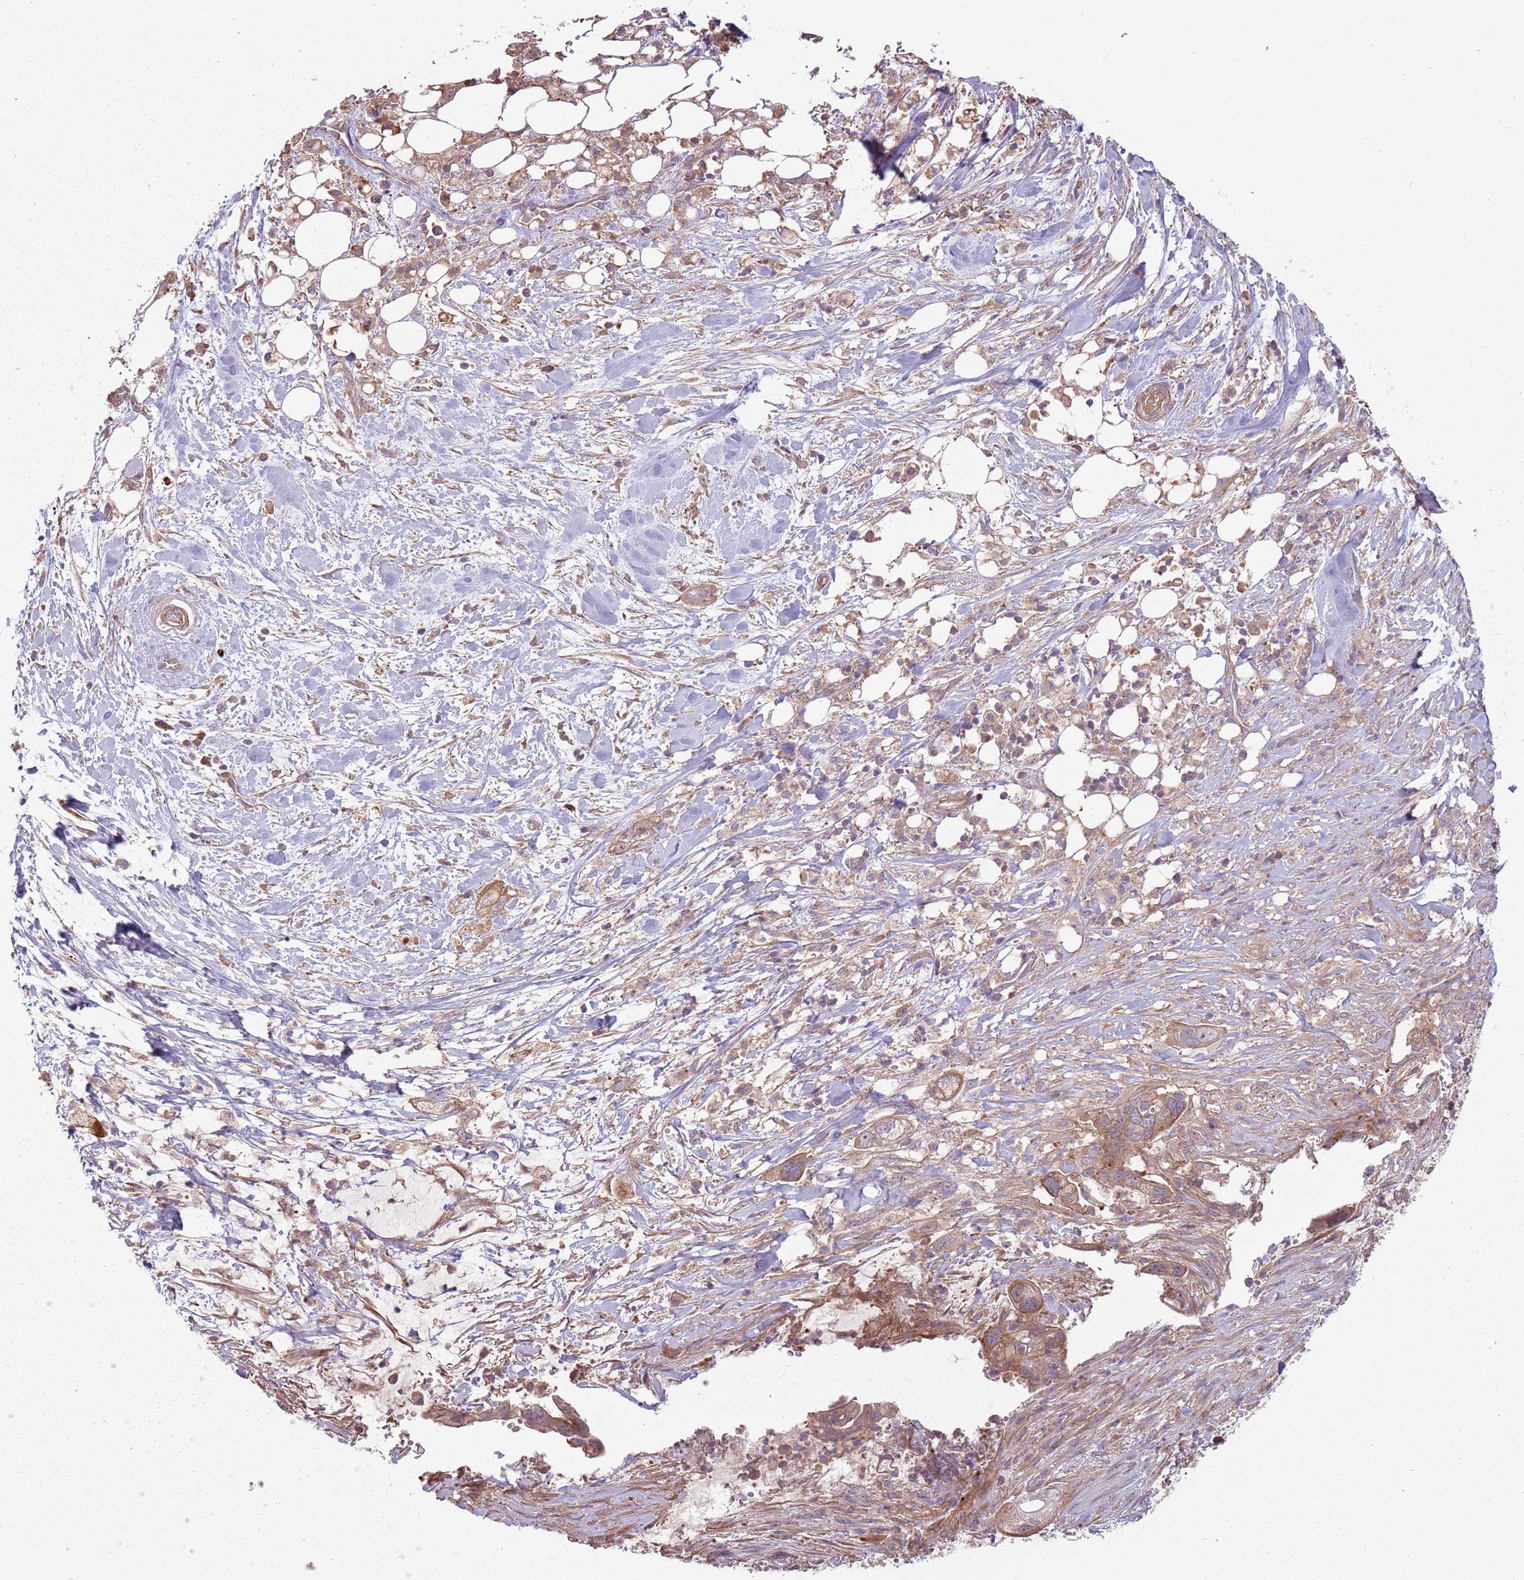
{"staining": {"intensity": "moderate", "quantity": ">75%", "location": "cytoplasmic/membranous"}, "tissue": "pancreatic cancer", "cell_type": "Tumor cells", "image_type": "cancer", "snomed": [{"axis": "morphology", "description": "Adenocarcinoma, NOS"}, {"axis": "topography", "description": "Pancreas"}], "caption": "A medium amount of moderate cytoplasmic/membranous positivity is identified in about >75% of tumor cells in pancreatic cancer tissue. The staining was performed using DAB to visualize the protein expression in brown, while the nuclei were stained in blue with hematoxylin (Magnification: 20x).", "gene": "RPL21", "patient": {"sex": "male", "age": 44}}